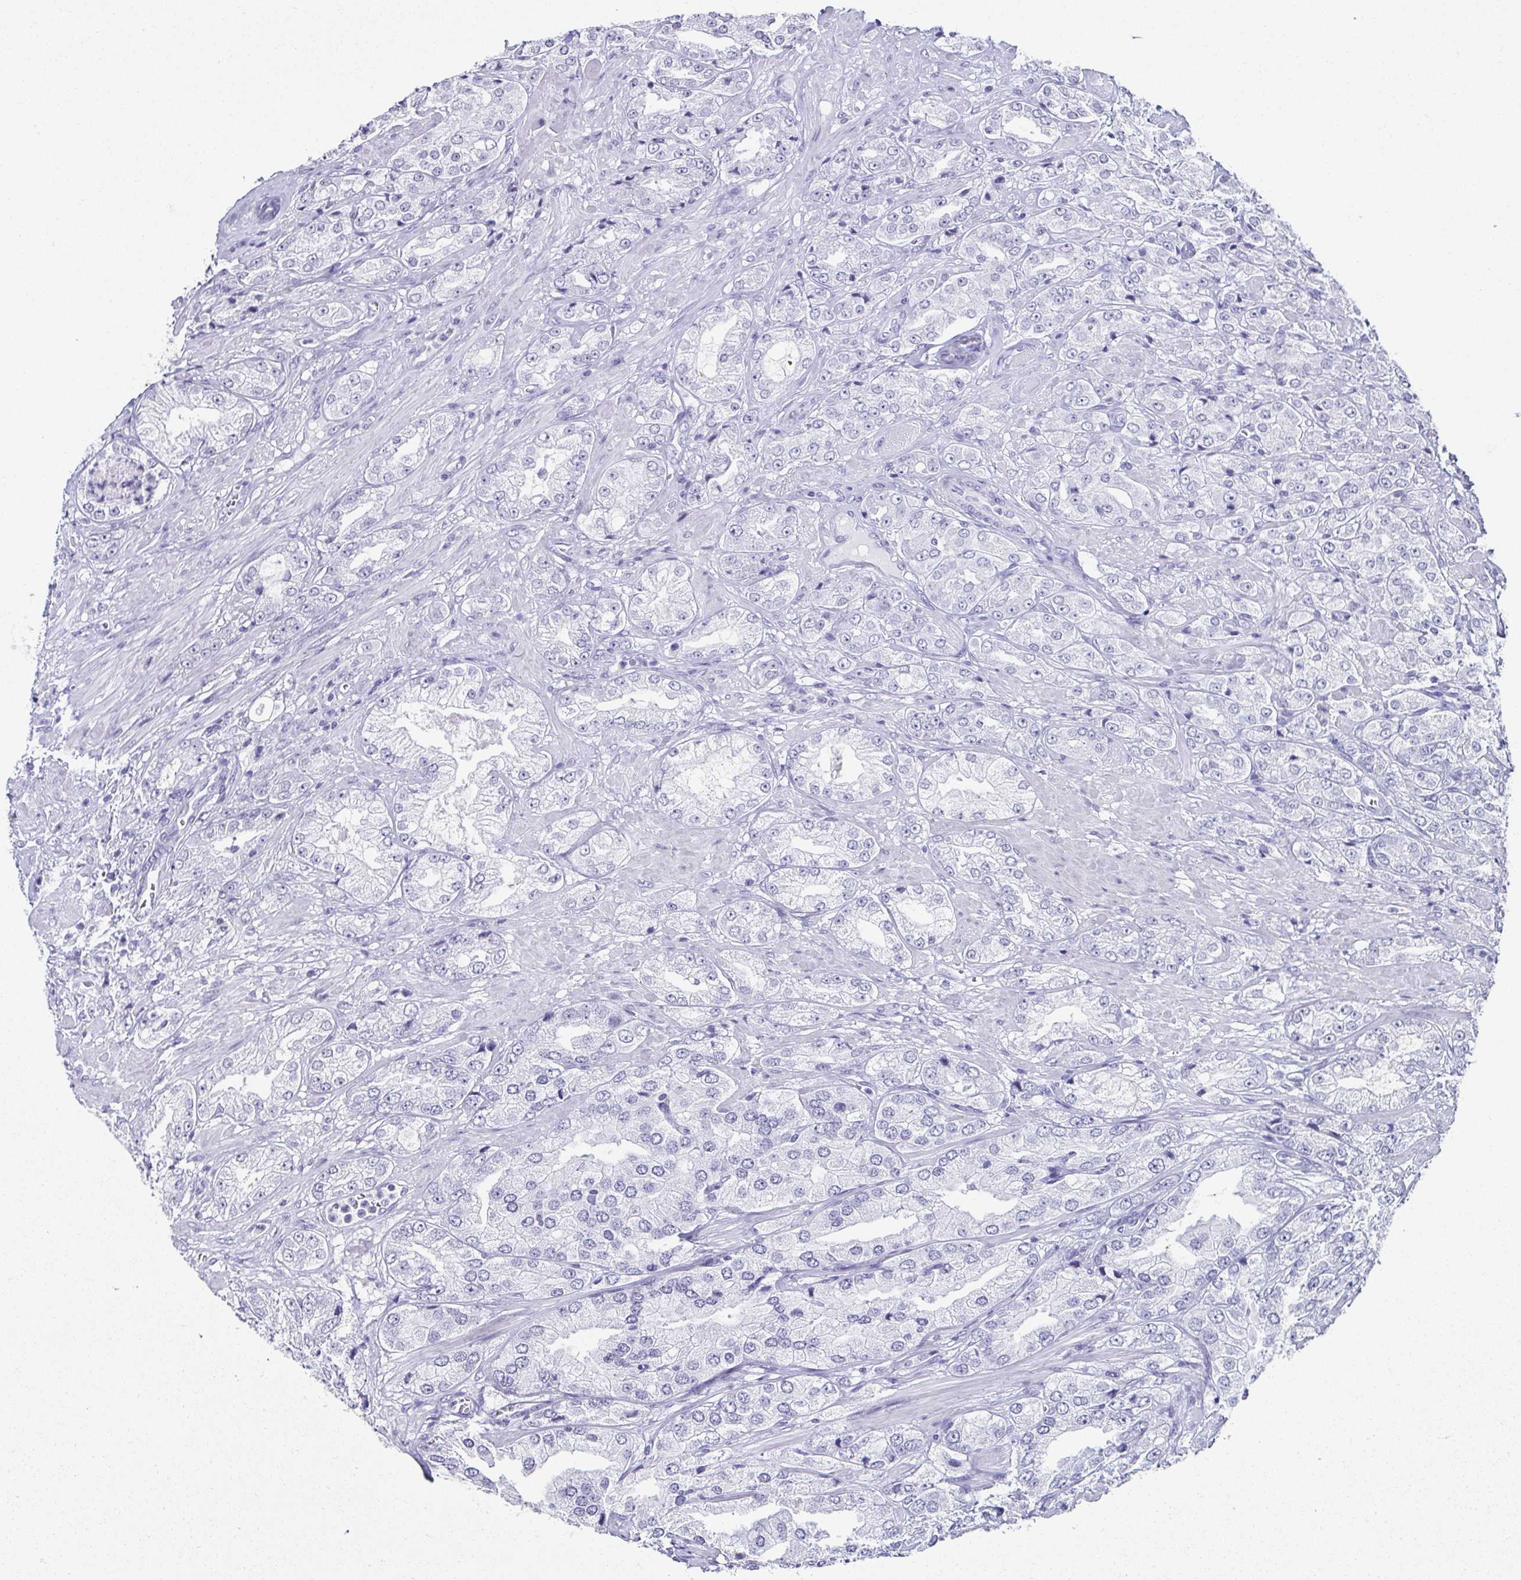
{"staining": {"intensity": "negative", "quantity": "none", "location": "none"}, "tissue": "prostate cancer", "cell_type": "Tumor cells", "image_type": "cancer", "snomed": [{"axis": "morphology", "description": "Adenocarcinoma, High grade"}, {"axis": "topography", "description": "Prostate"}], "caption": "Tumor cells are negative for brown protein staining in prostate adenocarcinoma (high-grade).", "gene": "ESX1", "patient": {"sex": "male", "age": 68}}